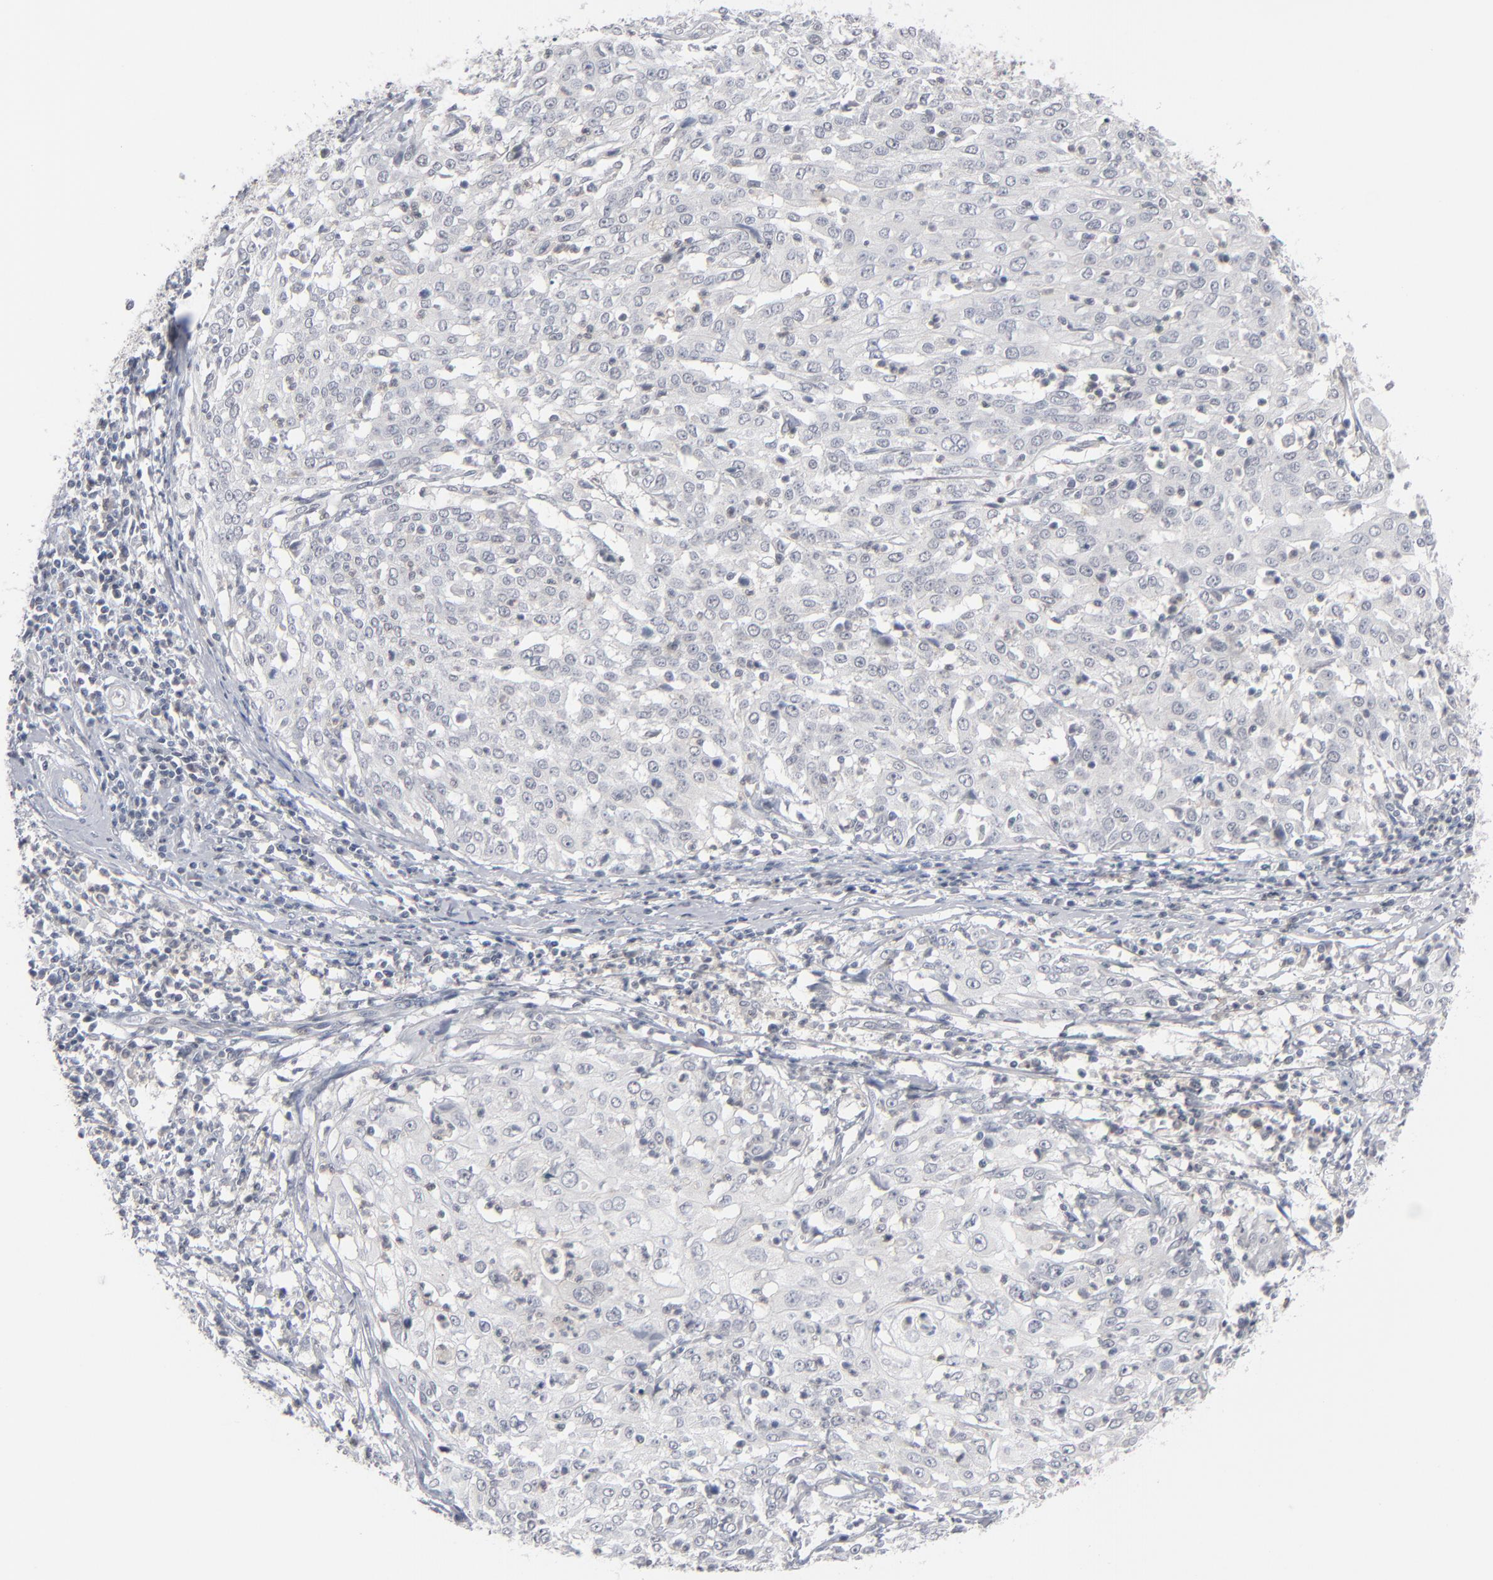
{"staining": {"intensity": "negative", "quantity": "none", "location": "none"}, "tissue": "cervical cancer", "cell_type": "Tumor cells", "image_type": "cancer", "snomed": [{"axis": "morphology", "description": "Squamous cell carcinoma, NOS"}, {"axis": "topography", "description": "Cervix"}], "caption": "Protein analysis of cervical squamous cell carcinoma demonstrates no significant expression in tumor cells. (Stains: DAB immunohistochemistry (IHC) with hematoxylin counter stain, Microscopy: brightfield microscopy at high magnification).", "gene": "POF1B", "patient": {"sex": "female", "age": 39}}